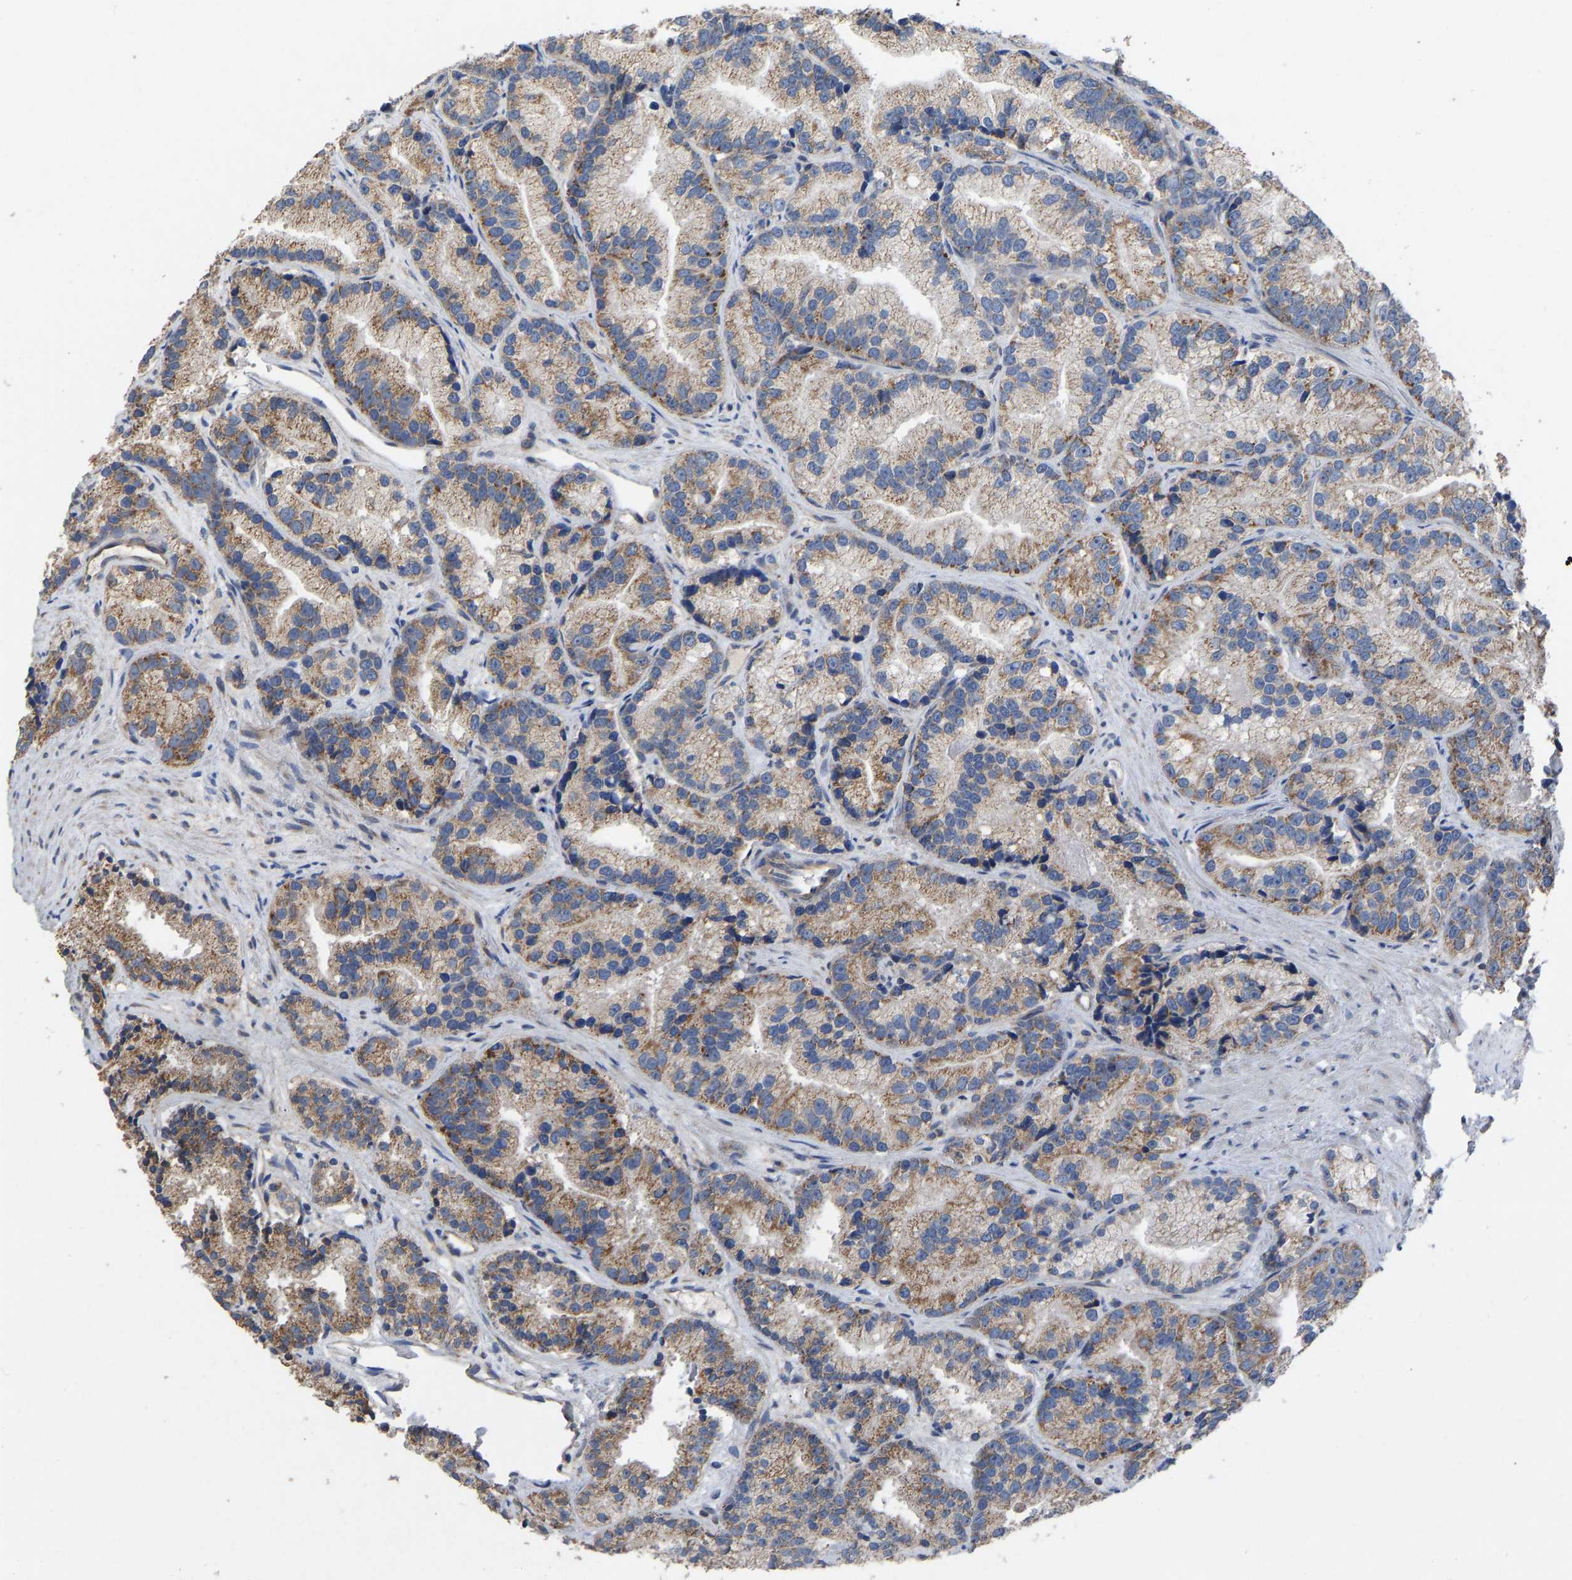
{"staining": {"intensity": "moderate", "quantity": ">75%", "location": "cytoplasmic/membranous"}, "tissue": "prostate cancer", "cell_type": "Tumor cells", "image_type": "cancer", "snomed": [{"axis": "morphology", "description": "Adenocarcinoma, Low grade"}, {"axis": "topography", "description": "Prostate"}], "caption": "An IHC histopathology image of neoplastic tissue is shown. Protein staining in brown shows moderate cytoplasmic/membranous positivity in prostate cancer (low-grade adenocarcinoma) within tumor cells. The protein of interest is shown in brown color, while the nuclei are stained blue.", "gene": "TMEM150A", "patient": {"sex": "male", "age": 89}}